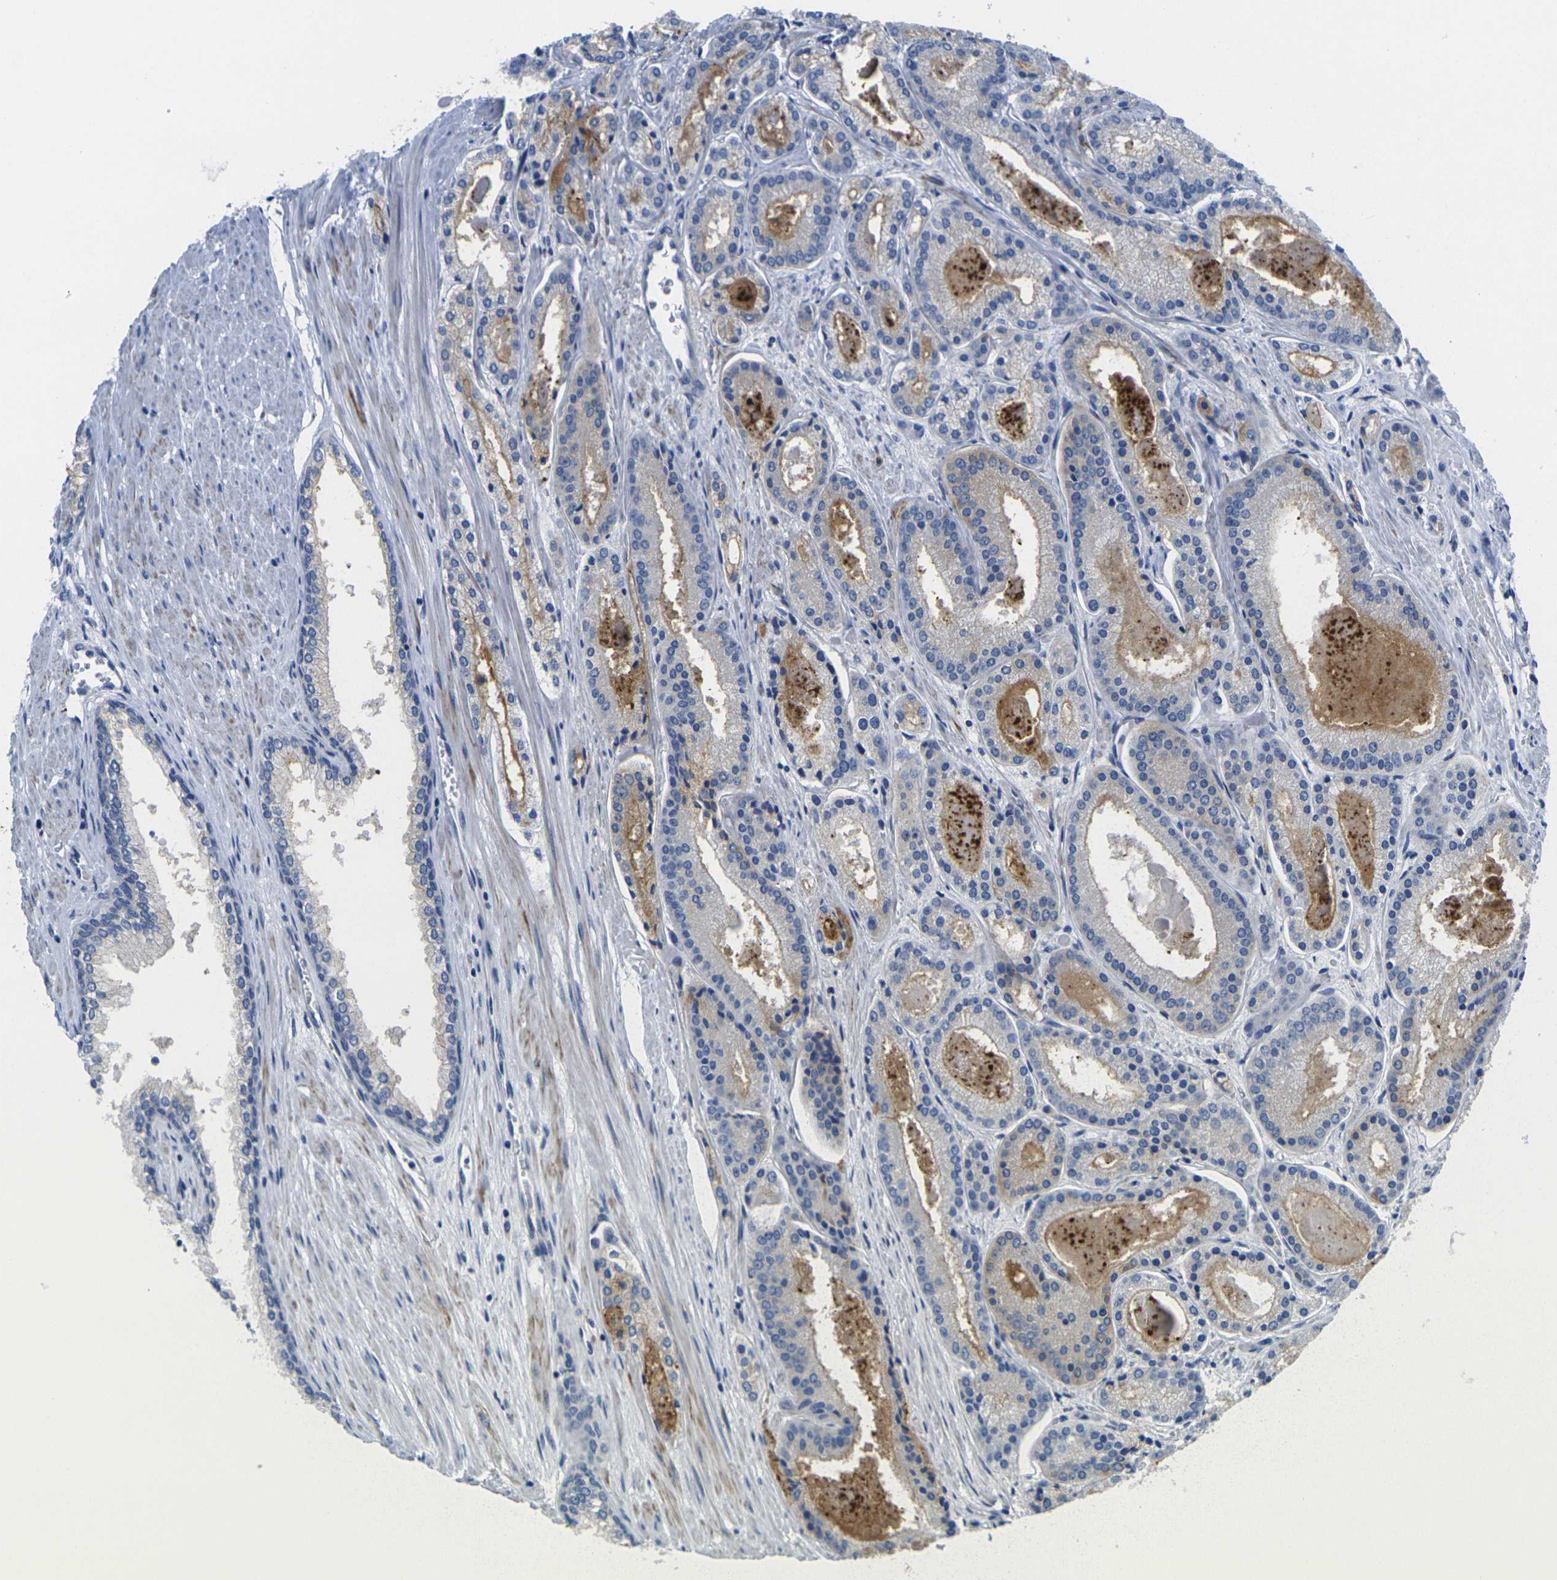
{"staining": {"intensity": "negative", "quantity": "none", "location": "none"}, "tissue": "prostate cancer", "cell_type": "Tumor cells", "image_type": "cancer", "snomed": [{"axis": "morphology", "description": "Adenocarcinoma, Low grade"}, {"axis": "topography", "description": "Prostate"}], "caption": "This histopathology image is of adenocarcinoma (low-grade) (prostate) stained with immunohistochemistry to label a protein in brown with the nuclei are counter-stained blue. There is no expression in tumor cells.", "gene": "CRK", "patient": {"sex": "male", "age": 59}}